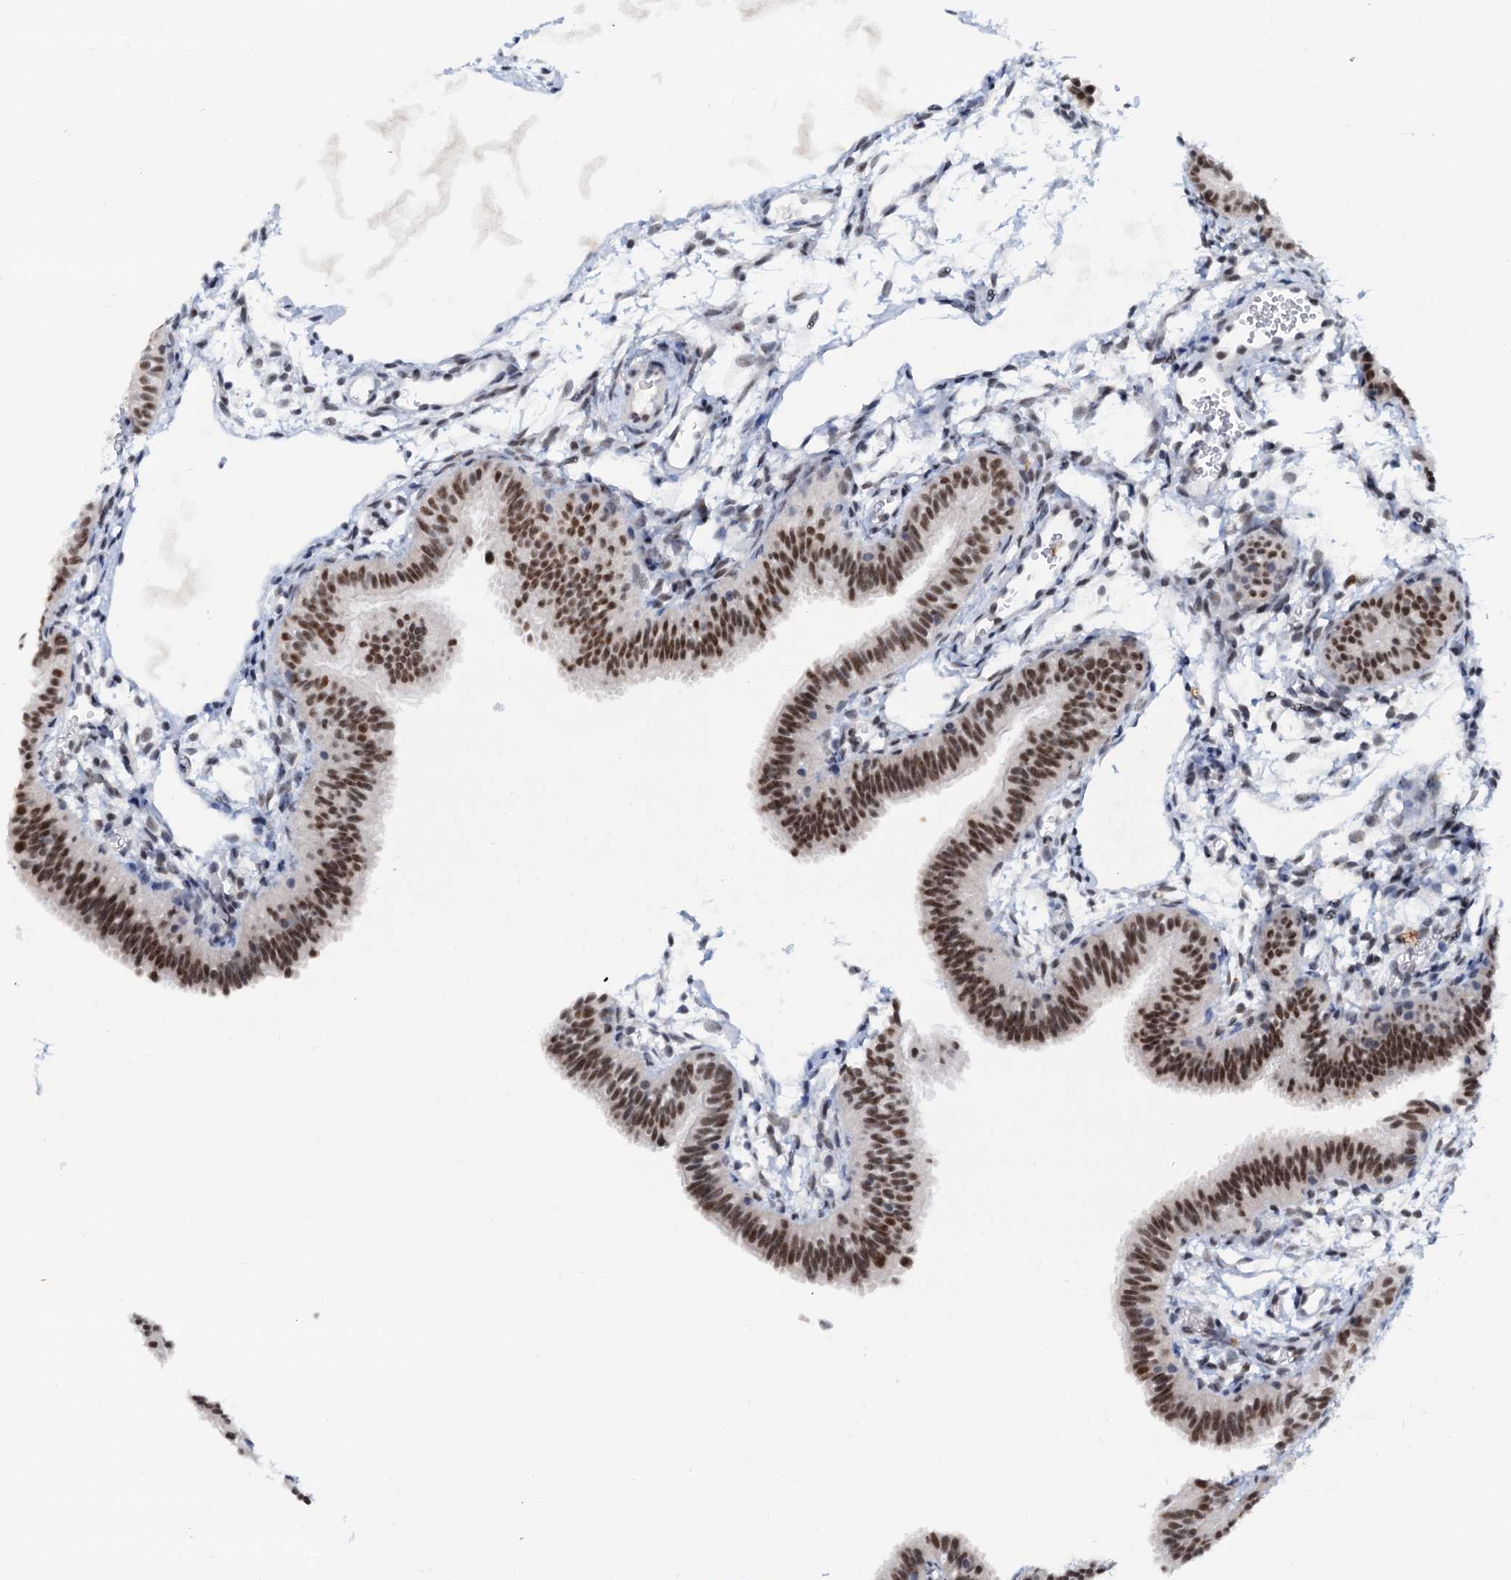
{"staining": {"intensity": "moderate", "quantity": ">75%", "location": "nuclear"}, "tissue": "fallopian tube", "cell_type": "Glandular cells", "image_type": "normal", "snomed": [{"axis": "morphology", "description": "Normal tissue, NOS"}, {"axis": "topography", "description": "Fallopian tube"}], "caption": "A micrograph of fallopian tube stained for a protein demonstrates moderate nuclear brown staining in glandular cells. (DAB IHC, brown staining for protein, blue staining for nuclei).", "gene": "SNRPD1", "patient": {"sex": "female", "age": 35}}